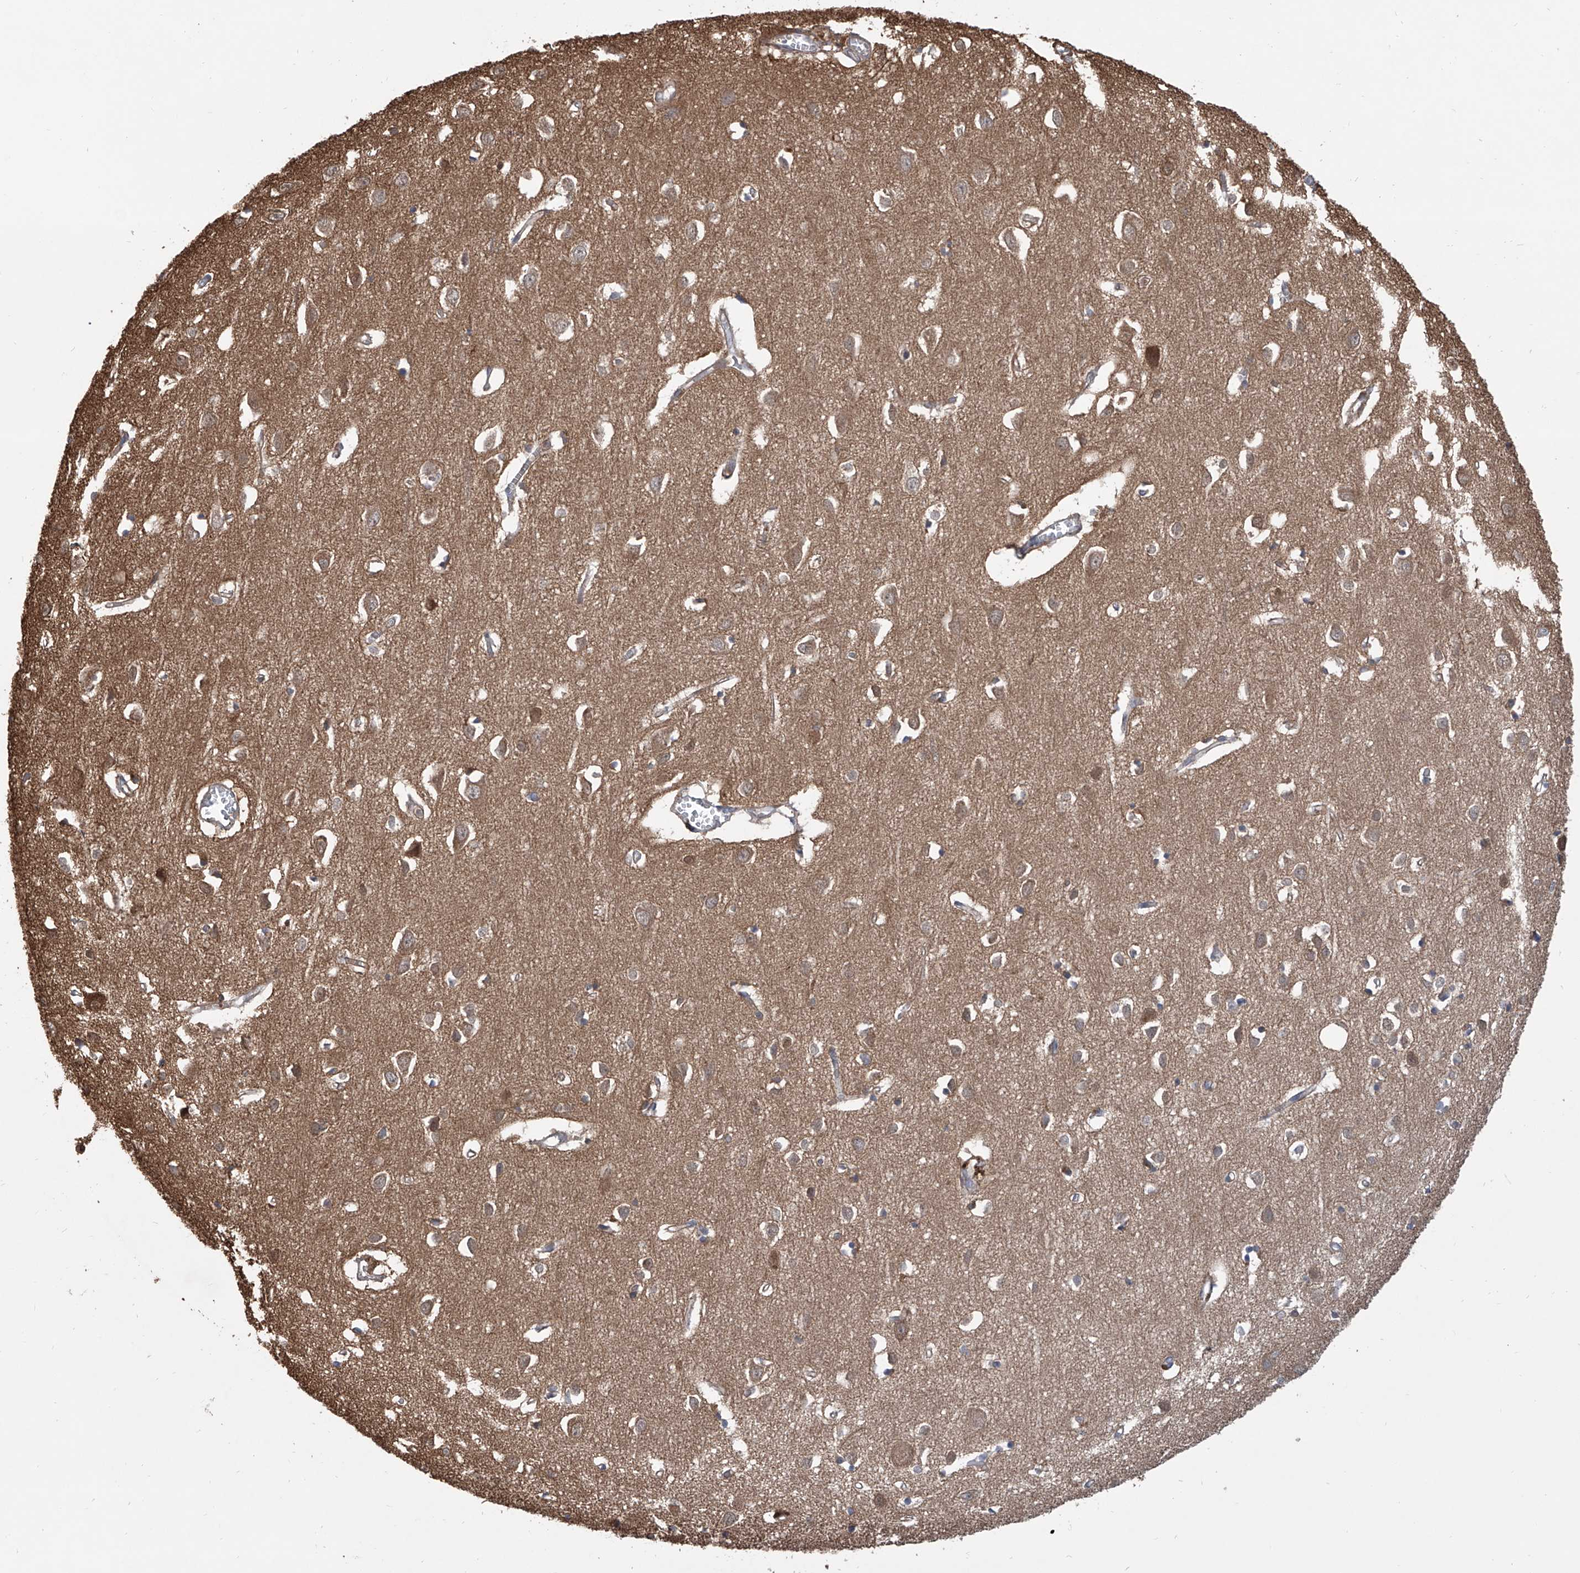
{"staining": {"intensity": "moderate", "quantity": "<25%", "location": "cytoplasmic/membranous"}, "tissue": "cerebral cortex", "cell_type": "Endothelial cells", "image_type": "normal", "snomed": [{"axis": "morphology", "description": "Normal tissue, NOS"}, {"axis": "topography", "description": "Cerebral cortex"}], "caption": "Immunohistochemistry (IHC) (DAB (3,3'-diaminobenzidine)) staining of benign cerebral cortex reveals moderate cytoplasmic/membranous protein expression in approximately <25% of endothelial cells. The staining was performed using DAB (3,3'-diaminobenzidine) to visualize the protein expression in brown, while the nuclei were stained in blue with hematoxylin (Magnification: 20x).", "gene": "HOXC8", "patient": {"sex": "female", "age": 64}}